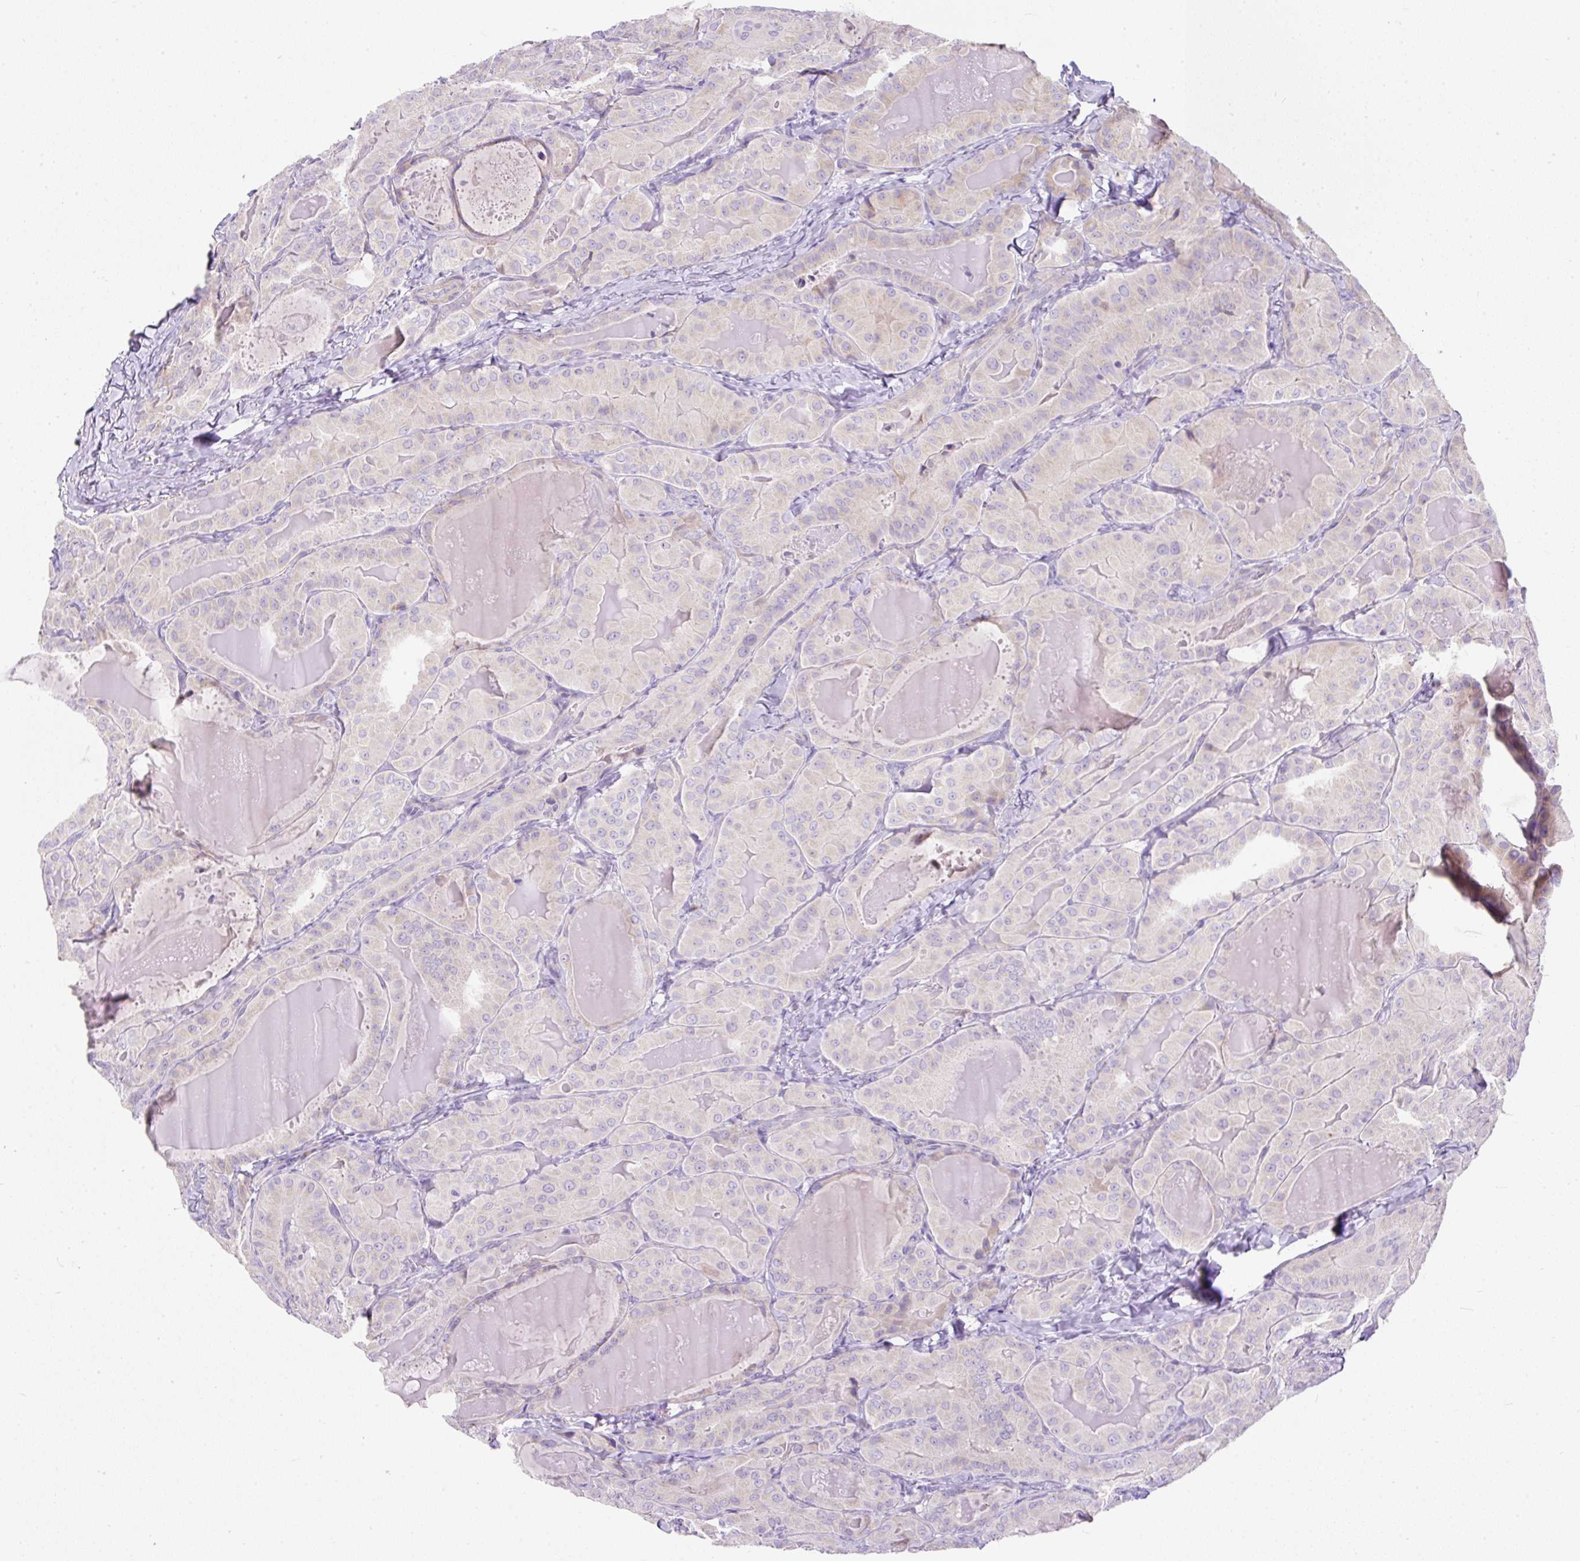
{"staining": {"intensity": "negative", "quantity": "none", "location": "none"}, "tissue": "thyroid cancer", "cell_type": "Tumor cells", "image_type": "cancer", "snomed": [{"axis": "morphology", "description": "Papillary adenocarcinoma, NOS"}, {"axis": "topography", "description": "Thyroid gland"}], "caption": "Tumor cells are negative for brown protein staining in thyroid papillary adenocarcinoma.", "gene": "SUSD5", "patient": {"sex": "female", "age": 68}}